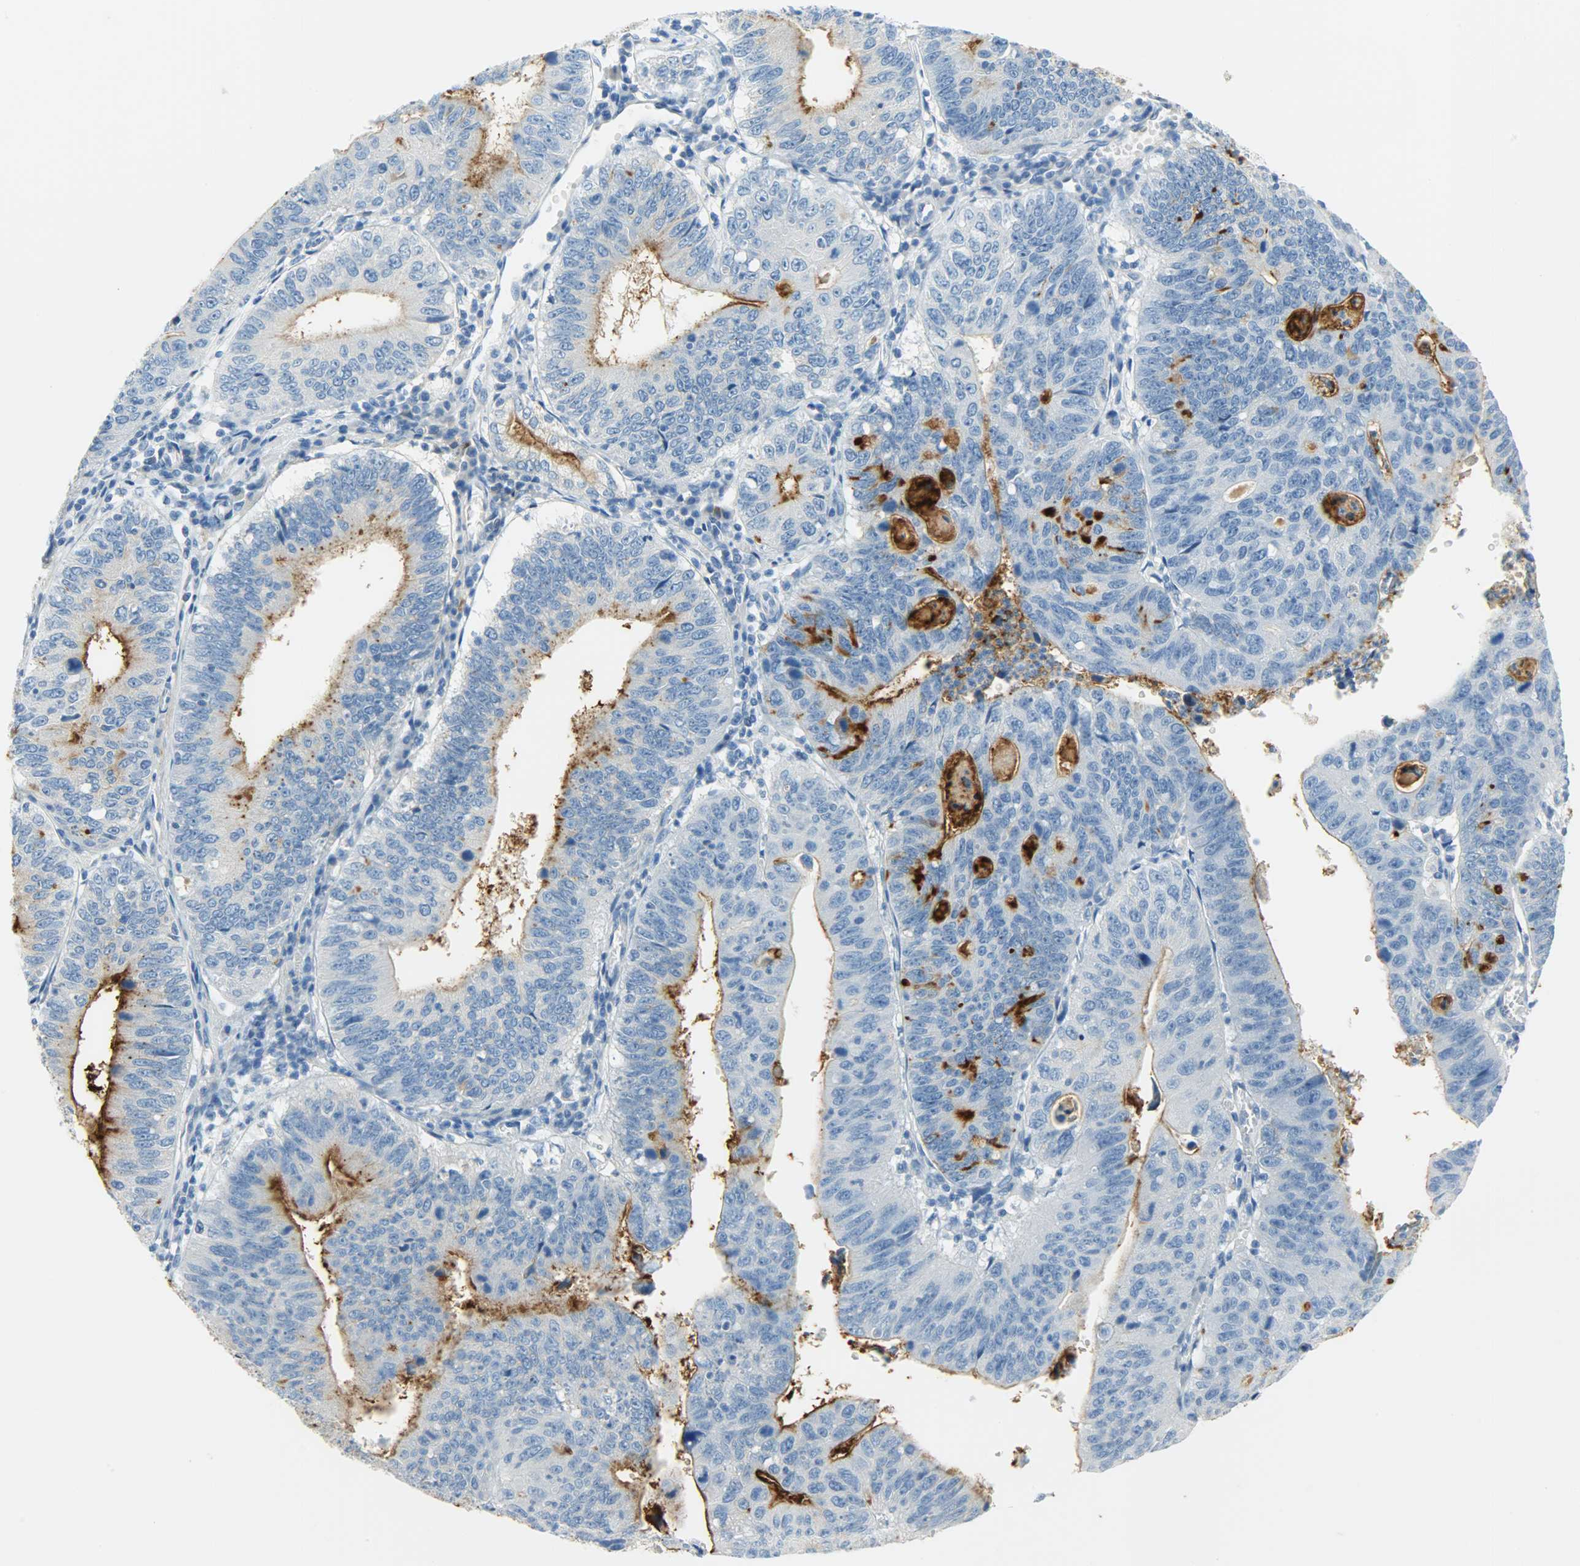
{"staining": {"intensity": "strong", "quantity": ">75%", "location": "cytoplasmic/membranous"}, "tissue": "stomach cancer", "cell_type": "Tumor cells", "image_type": "cancer", "snomed": [{"axis": "morphology", "description": "Adenocarcinoma, NOS"}, {"axis": "topography", "description": "Stomach"}], "caption": "Protein staining reveals strong cytoplasmic/membranous expression in approximately >75% of tumor cells in adenocarcinoma (stomach). The staining was performed using DAB, with brown indicating positive protein expression. Nuclei are stained blue with hematoxylin.", "gene": "PROM1", "patient": {"sex": "male", "age": 59}}